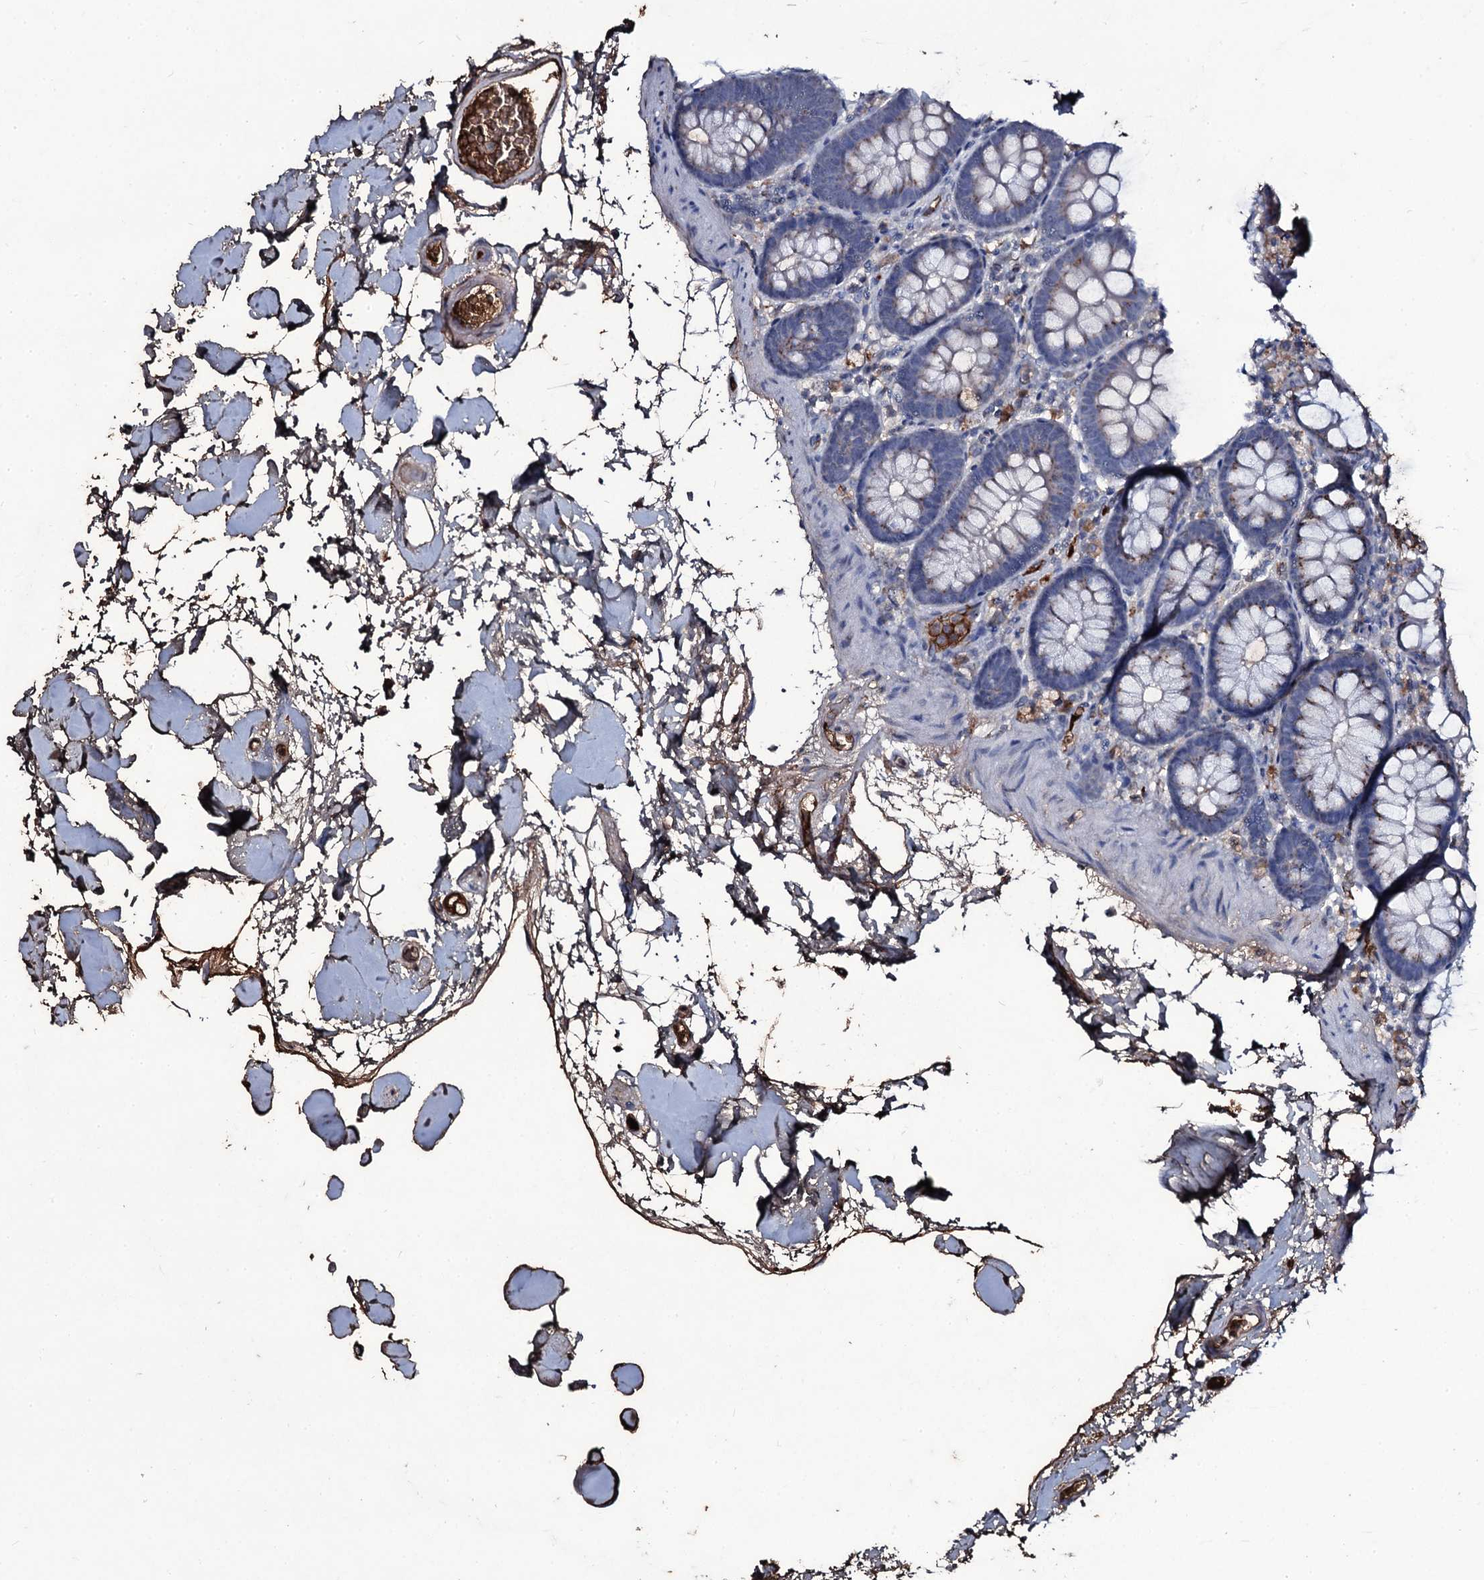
{"staining": {"intensity": "moderate", "quantity": ">75%", "location": "cytoplasmic/membranous"}, "tissue": "colon", "cell_type": "Endothelial cells", "image_type": "normal", "snomed": [{"axis": "morphology", "description": "Normal tissue, NOS"}, {"axis": "topography", "description": "Colon"}], "caption": "Colon stained with DAB immunohistochemistry shows medium levels of moderate cytoplasmic/membranous positivity in approximately >75% of endothelial cells.", "gene": "EDN1", "patient": {"sex": "male", "age": 75}}